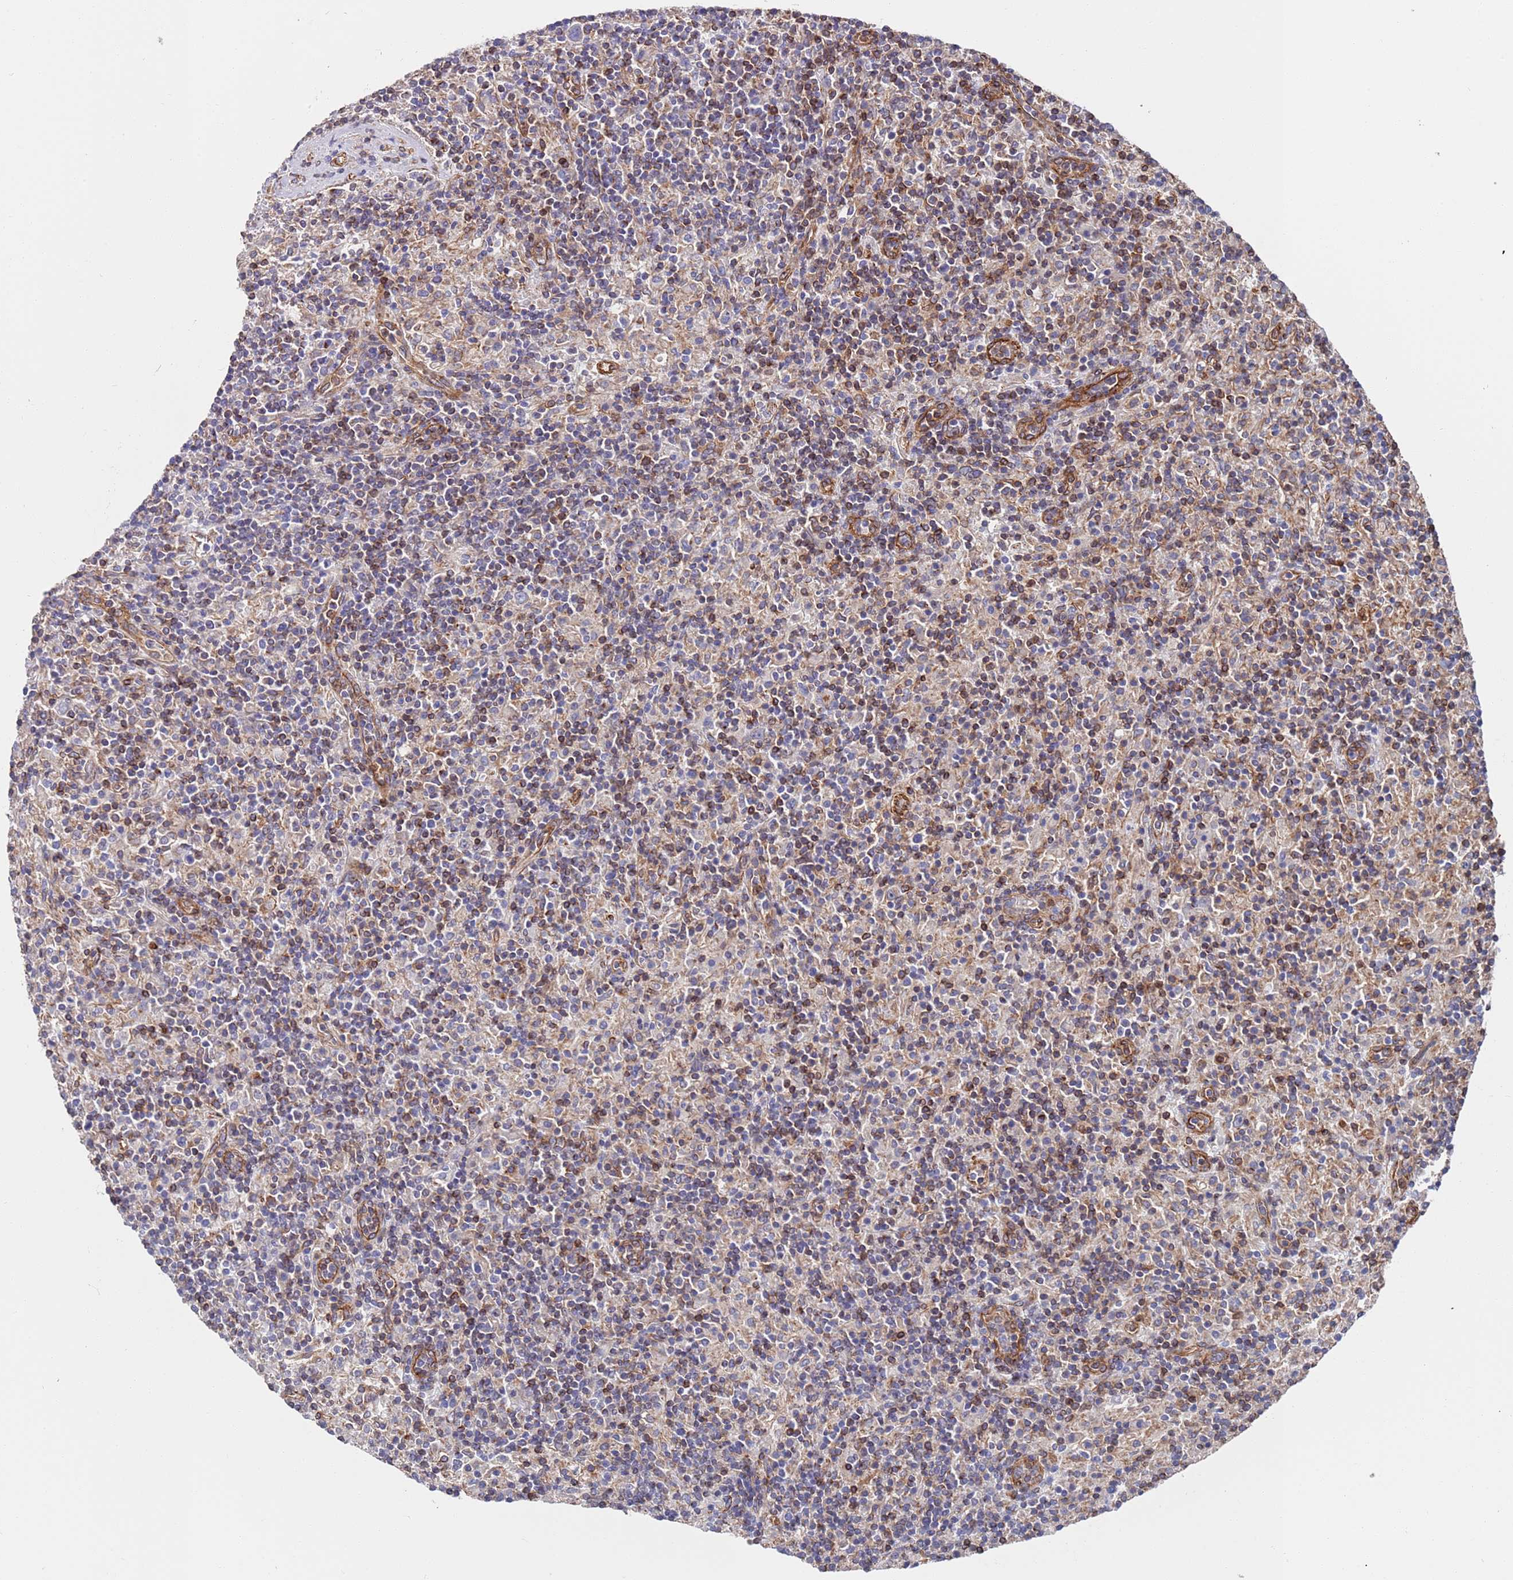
{"staining": {"intensity": "negative", "quantity": "none", "location": "none"}, "tissue": "lymphoma", "cell_type": "Tumor cells", "image_type": "cancer", "snomed": [{"axis": "morphology", "description": "Hodgkin's disease, NOS"}, {"axis": "topography", "description": "Lymph node"}], "caption": "Hodgkin's disease was stained to show a protein in brown. There is no significant expression in tumor cells.", "gene": "JAKMIP2", "patient": {"sex": "male", "age": 70}}